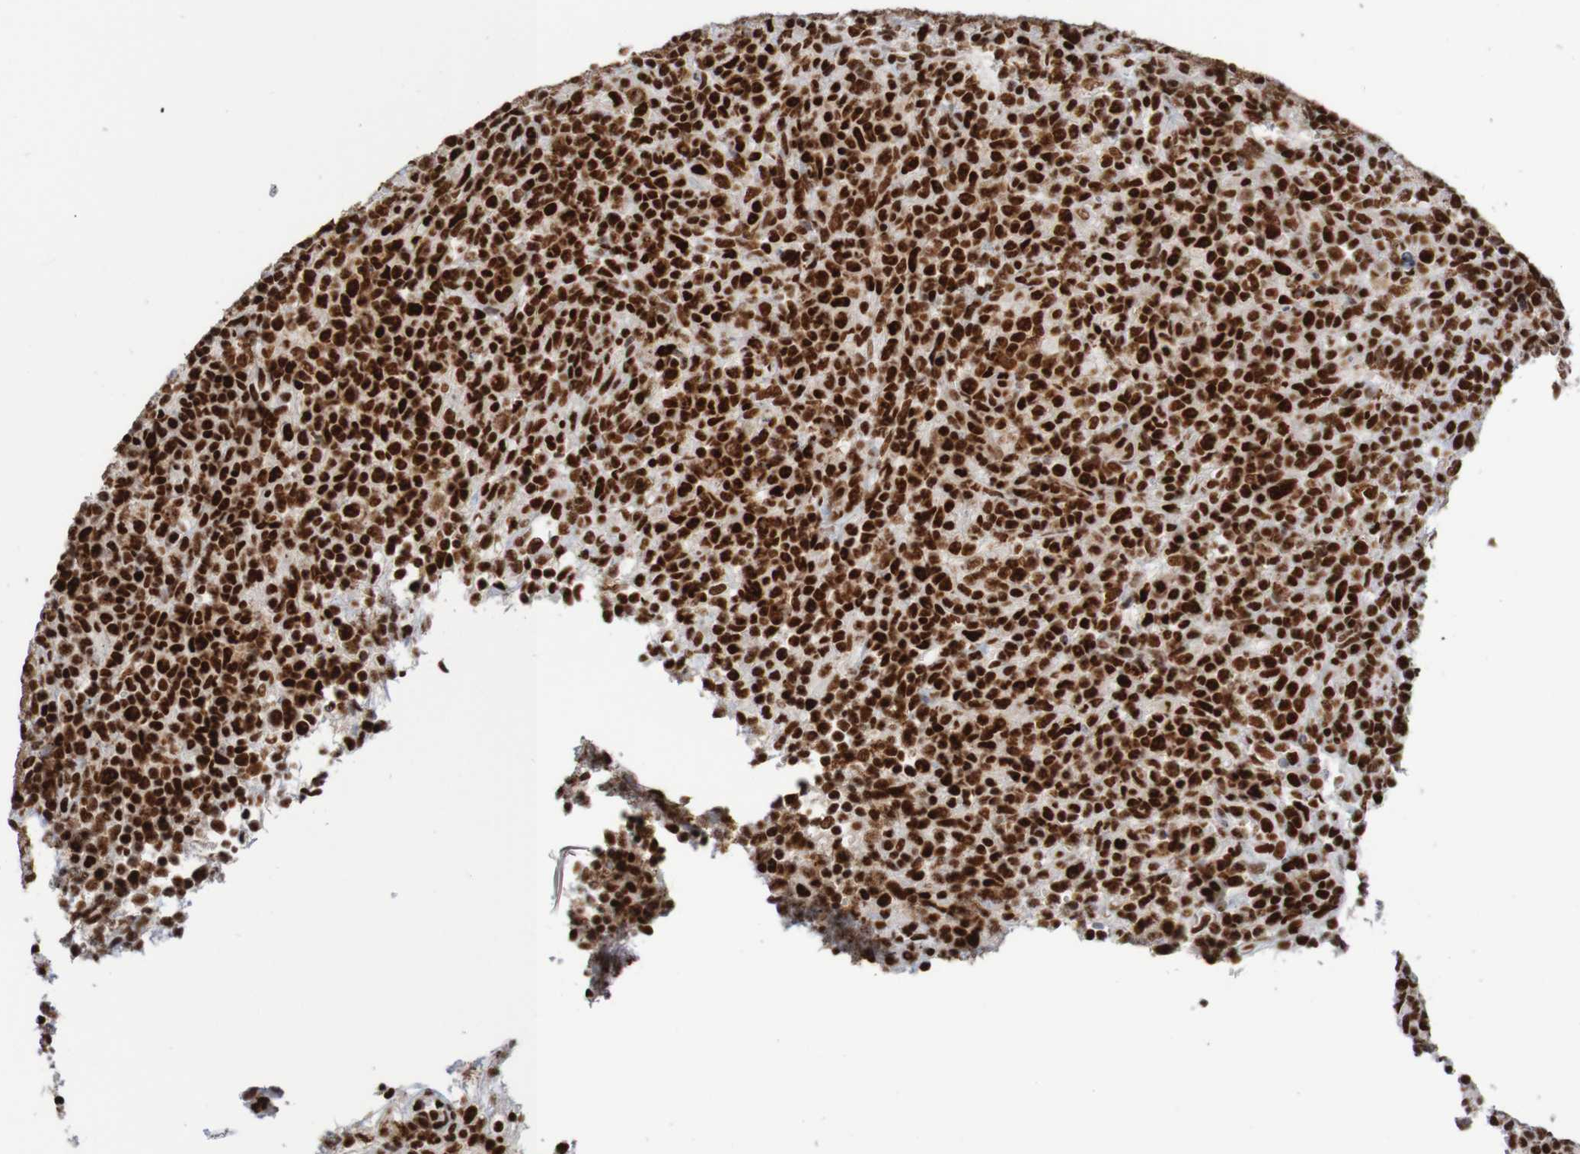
{"staining": {"intensity": "strong", "quantity": ">75%", "location": "nuclear"}, "tissue": "lymphoma", "cell_type": "Tumor cells", "image_type": "cancer", "snomed": [{"axis": "morphology", "description": "Malignant lymphoma, non-Hodgkin's type, High grade"}, {"axis": "topography", "description": "Lymph node"}], "caption": "Immunohistochemistry image of lymphoma stained for a protein (brown), which exhibits high levels of strong nuclear staining in approximately >75% of tumor cells.", "gene": "THRAP3", "patient": {"sex": "female", "age": 76}}